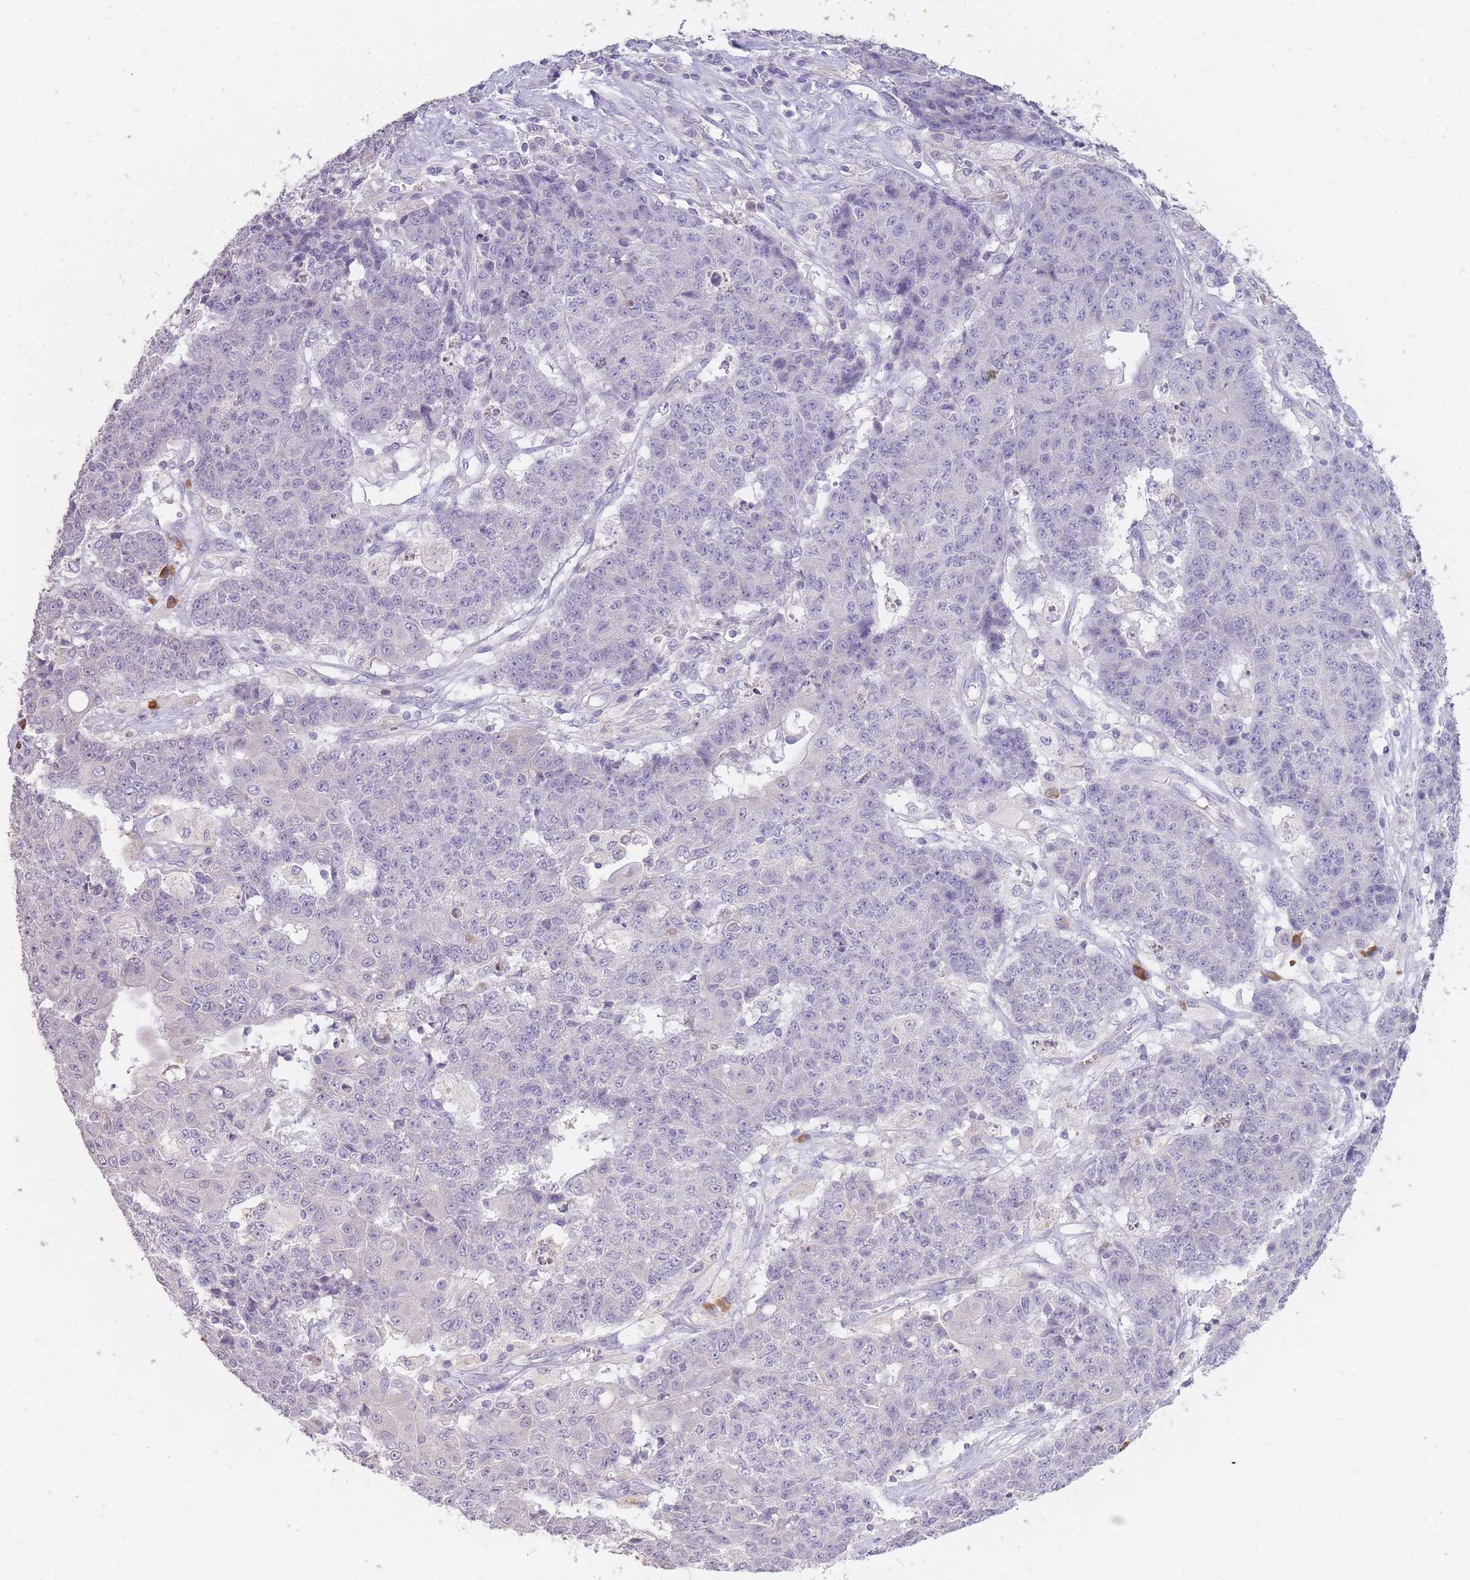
{"staining": {"intensity": "negative", "quantity": "none", "location": "none"}, "tissue": "ovarian cancer", "cell_type": "Tumor cells", "image_type": "cancer", "snomed": [{"axis": "morphology", "description": "Carcinoma, endometroid"}, {"axis": "topography", "description": "Ovary"}], "caption": "Immunohistochemistry (IHC) micrograph of human ovarian endometroid carcinoma stained for a protein (brown), which shows no expression in tumor cells.", "gene": "FRG2C", "patient": {"sex": "female", "age": 42}}